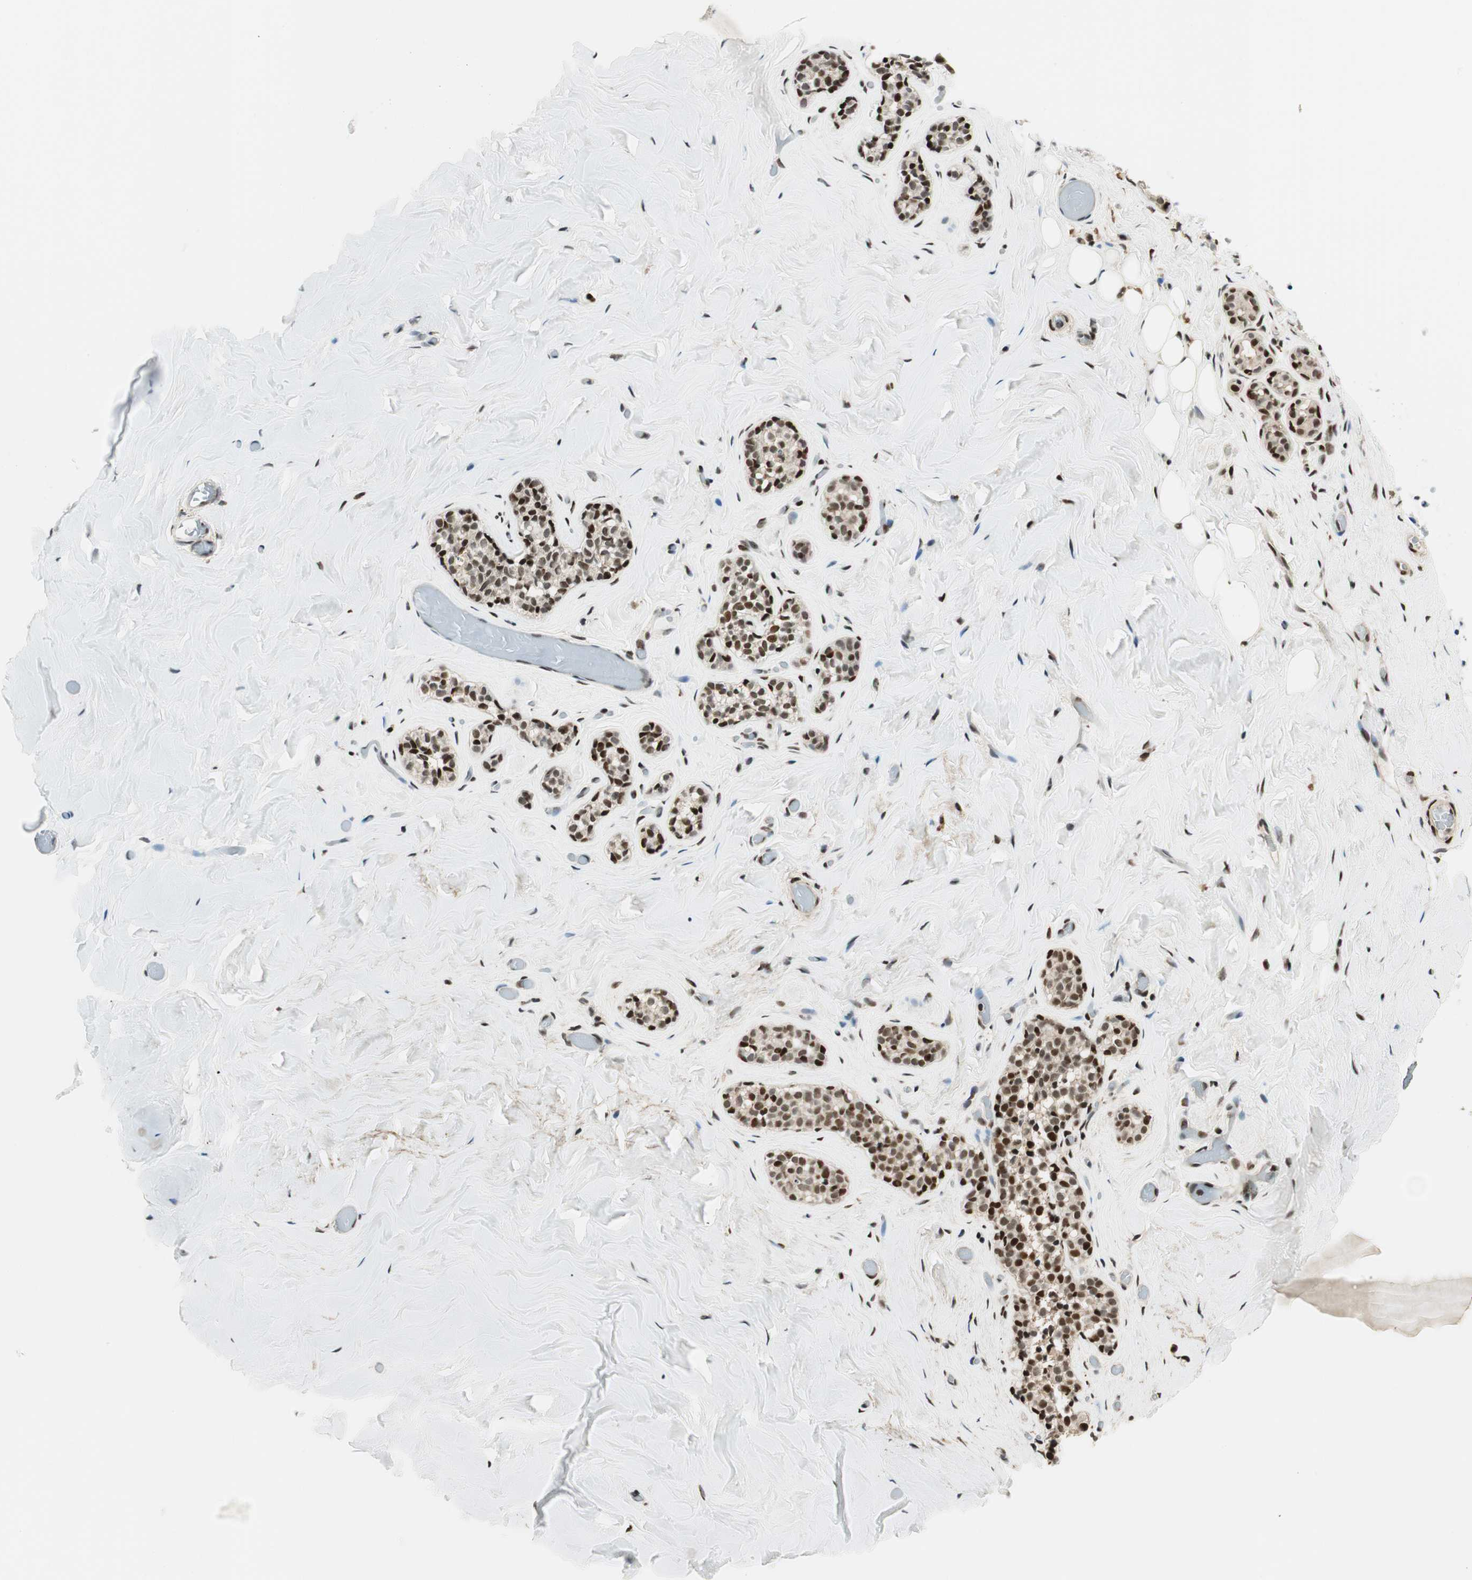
{"staining": {"intensity": "strong", "quantity": ">75%", "location": "nuclear"}, "tissue": "breast", "cell_type": "Adipocytes", "image_type": "normal", "snomed": [{"axis": "morphology", "description": "Normal tissue, NOS"}, {"axis": "topography", "description": "Breast"}], "caption": "Strong nuclear positivity is seen in about >75% of adipocytes in unremarkable breast.", "gene": "RING1", "patient": {"sex": "female", "age": 75}}